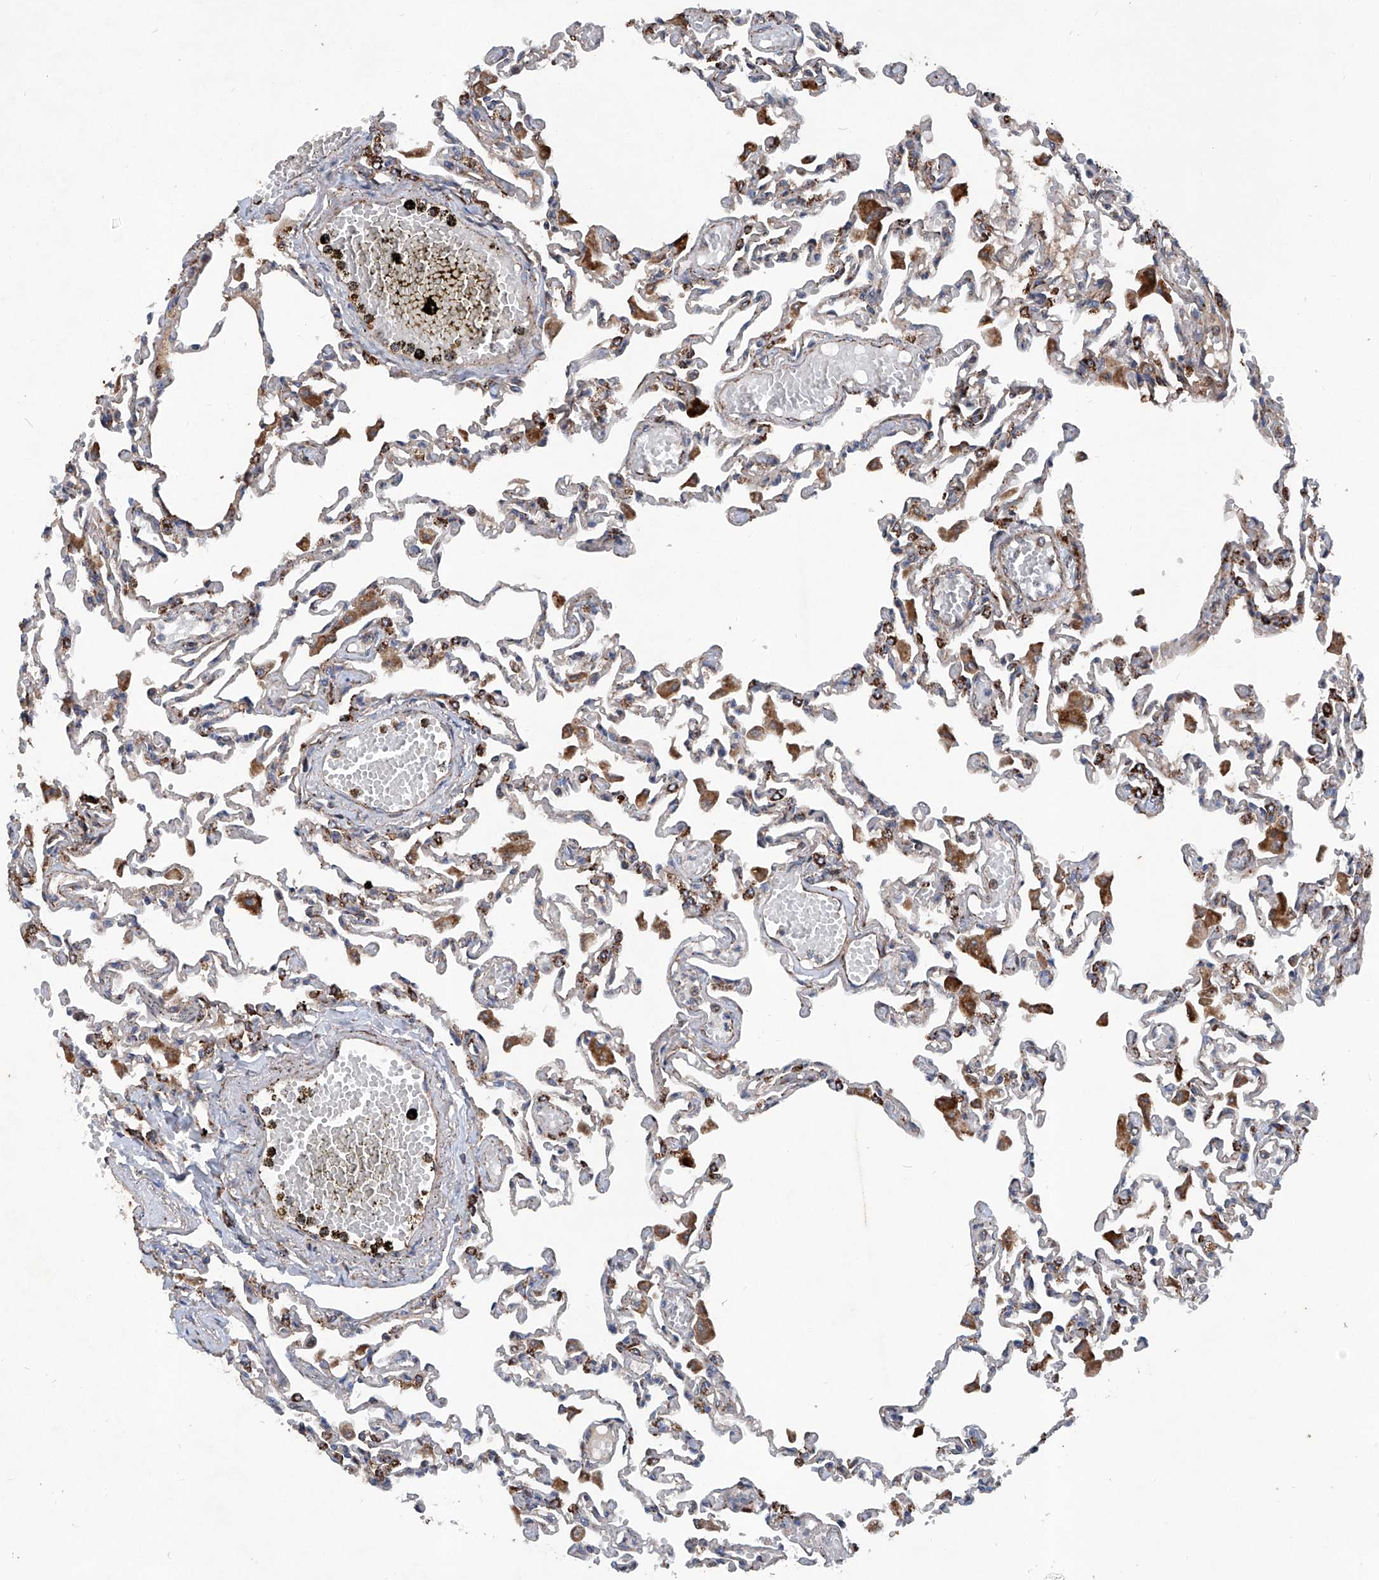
{"staining": {"intensity": "moderate", "quantity": "25%-75%", "location": "cytoplasmic/membranous"}, "tissue": "lung", "cell_type": "Alveolar cells", "image_type": "normal", "snomed": [{"axis": "morphology", "description": "Normal tissue, NOS"}, {"axis": "topography", "description": "Bronchus"}, {"axis": "topography", "description": "Lung"}], "caption": "Protein staining of unremarkable lung displays moderate cytoplasmic/membranous staining in about 25%-75% of alveolar cells. The staining is performed using DAB (3,3'-diaminobenzidine) brown chromogen to label protein expression. The nuclei are counter-stained blue using hematoxylin.", "gene": "ASCC3", "patient": {"sex": "female", "age": 49}}